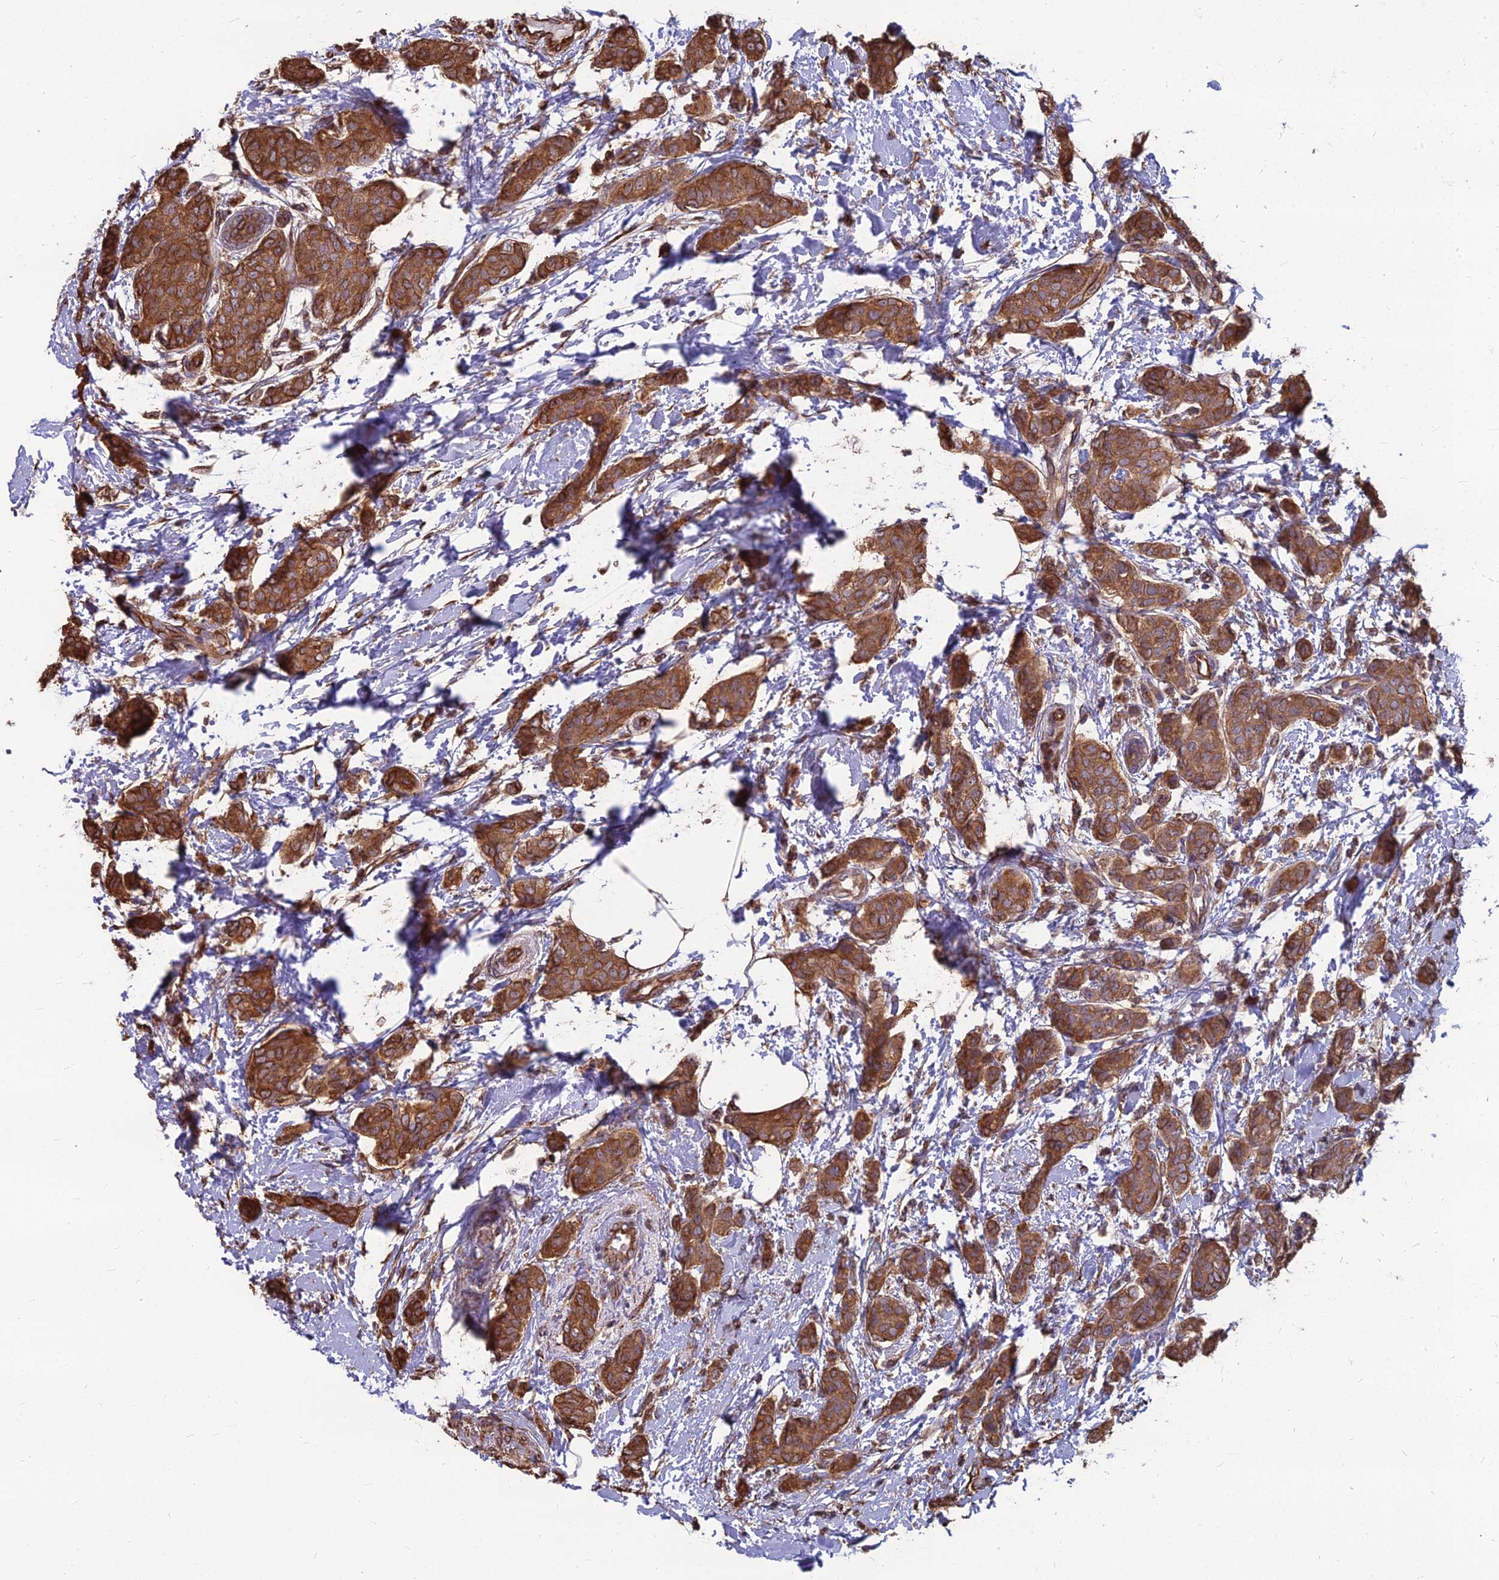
{"staining": {"intensity": "moderate", "quantity": ">75%", "location": "cytoplasmic/membranous"}, "tissue": "breast cancer", "cell_type": "Tumor cells", "image_type": "cancer", "snomed": [{"axis": "morphology", "description": "Duct carcinoma"}, {"axis": "topography", "description": "Breast"}], "caption": "Invasive ductal carcinoma (breast) stained with immunohistochemistry (IHC) displays moderate cytoplasmic/membranous positivity in about >75% of tumor cells. The protein is shown in brown color, while the nuclei are stained blue.", "gene": "LSM6", "patient": {"sex": "female", "age": 72}}